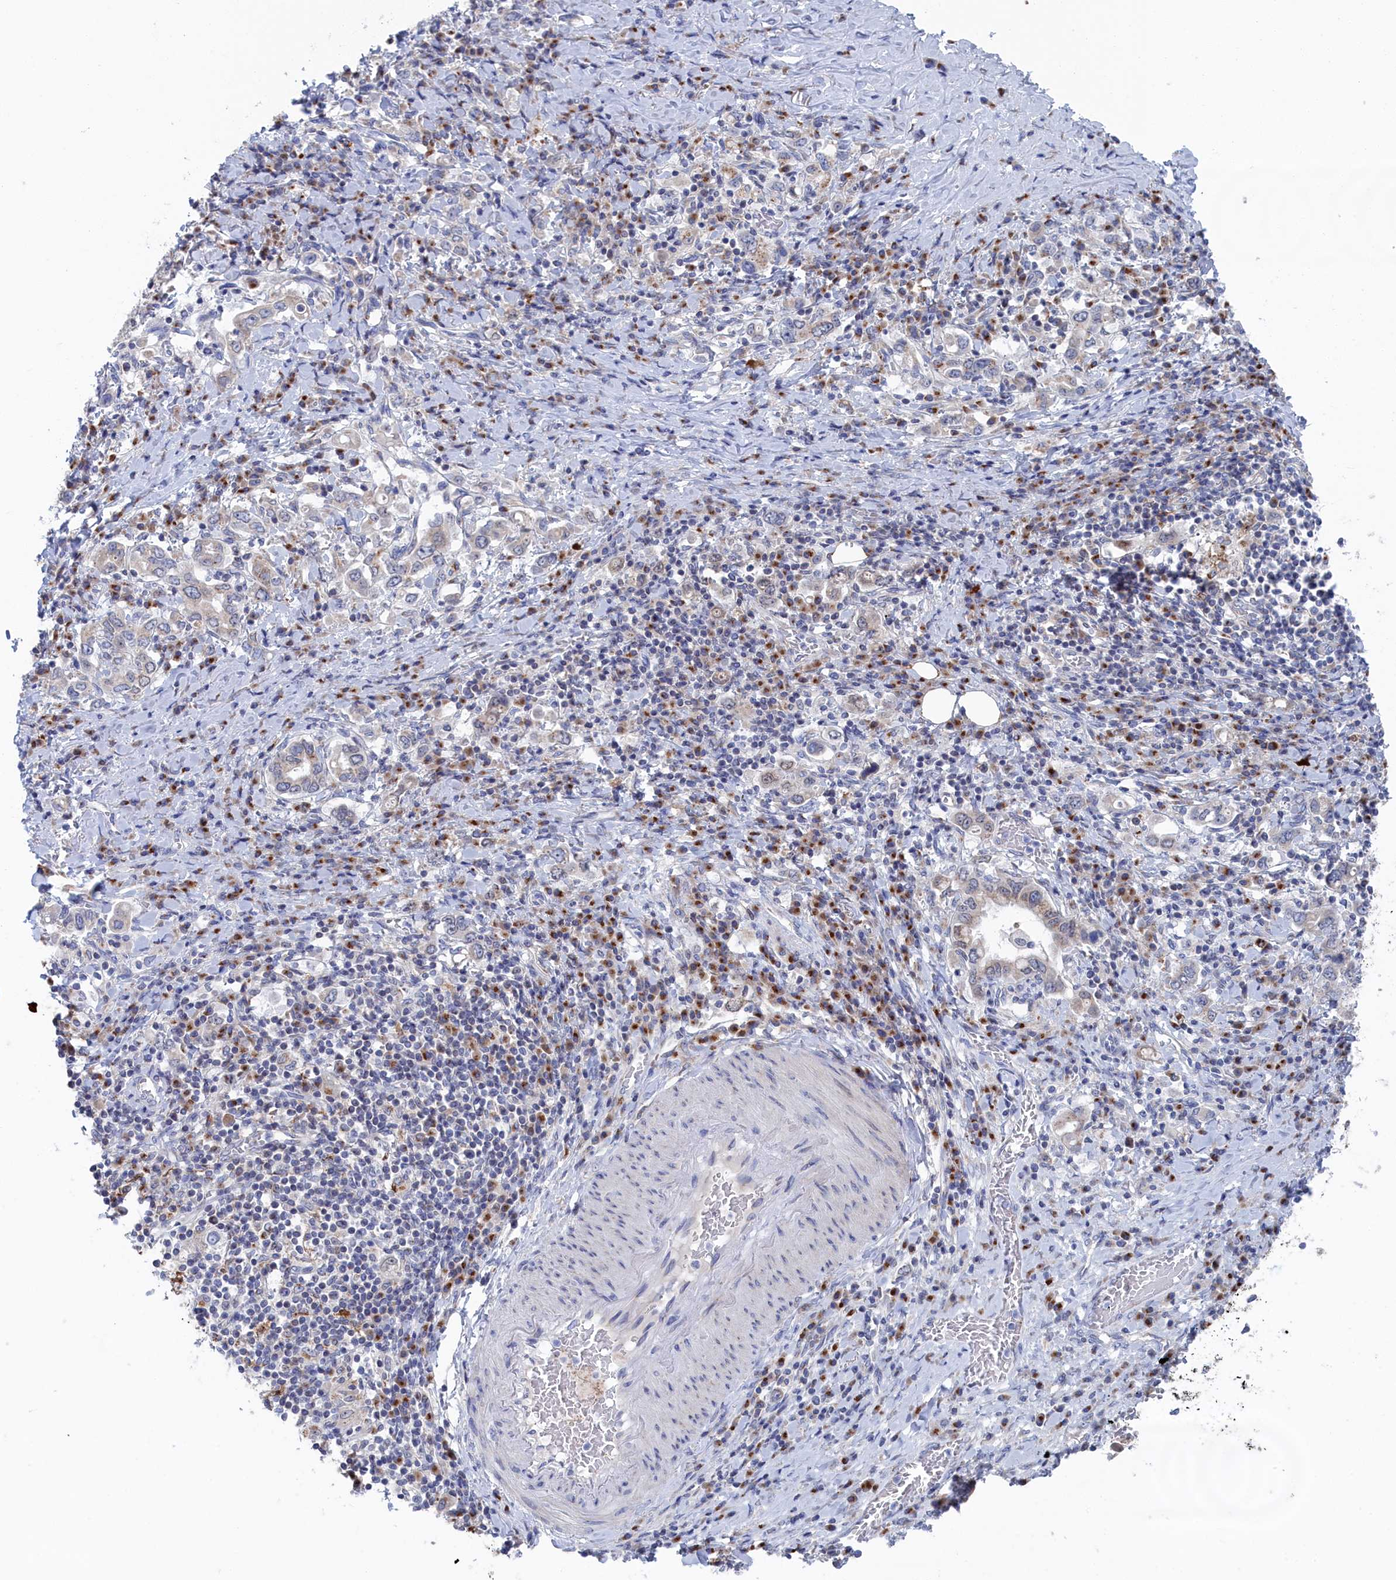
{"staining": {"intensity": "negative", "quantity": "none", "location": "none"}, "tissue": "stomach cancer", "cell_type": "Tumor cells", "image_type": "cancer", "snomed": [{"axis": "morphology", "description": "Adenocarcinoma, NOS"}, {"axis": "topography", "description": "Stomach, upper"}, {"axis": "topography", "description": "Stomach"}], "caption": "Immunohistochemical staining of stomach adenocarcinoma reveals no significant staining in tumor cells. Brightfield microscopy of IHC stained with DAB (brown) and hematoxylin (blue), captured at high magnification.", "gene": "IRX1", "patient": {"sex": "male", "age": 62}}